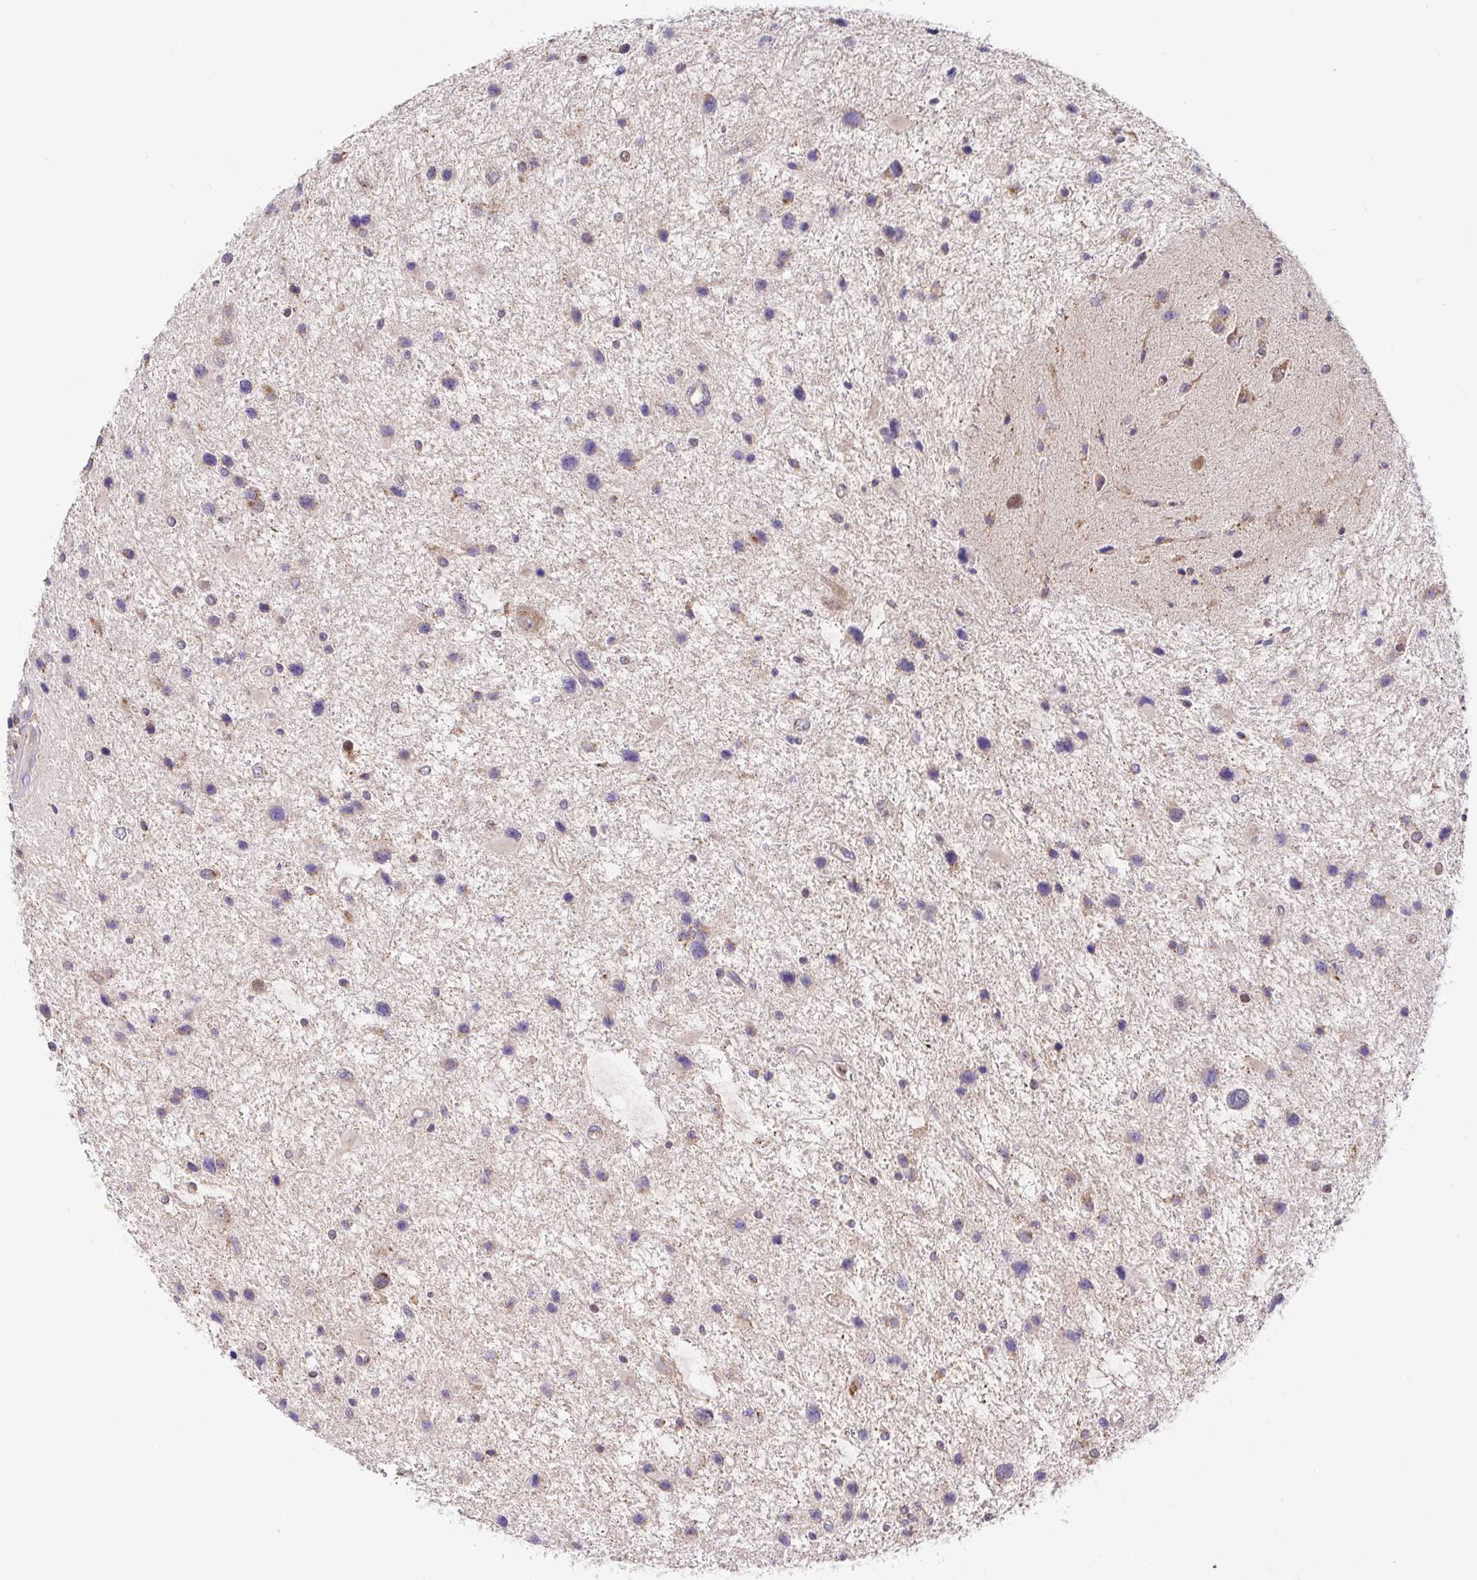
{"staining": {"intensity": "weak", "quantity": "<25%", "location": "cytoplasmic/membranous"}, "tissue": "glioma", "cell_type": "Tumor cells", "image_type": "cancer", "snomed": [{"axis": "morphology", "description": "Glioma, malignant, Low grade"}, {"axis": "topography", "description": "Brain"}], "caption": "Tumor cells are negative for protein expression in human glioma. (Brightfield microscopy of DAB (3,3'-diaminobenzidine) immunohistochemistry at high magnification).", "gene": "ELP1", "patient": {"sex": "female", "age": 32}}